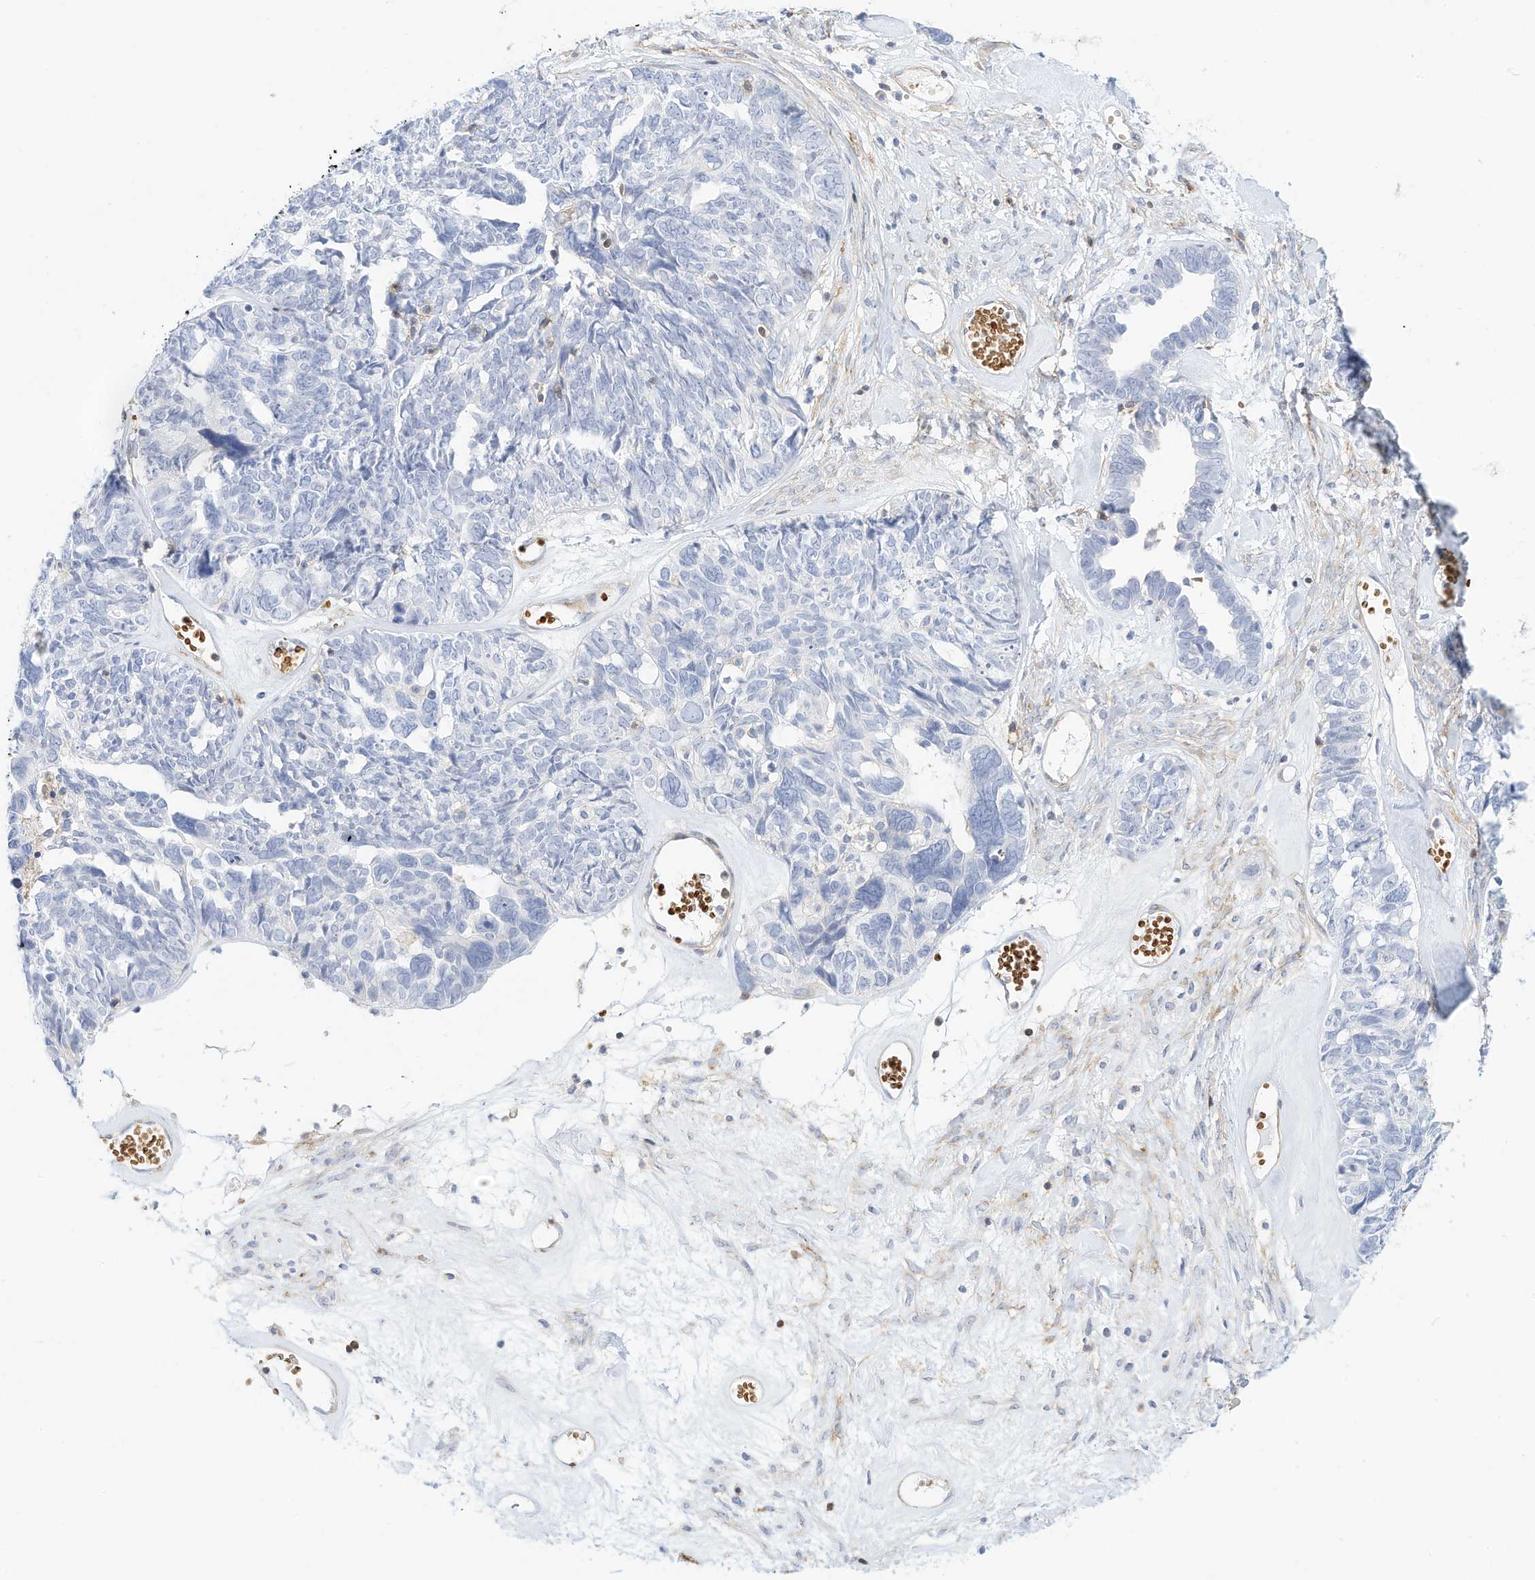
{"staining": {"intensity": "negative", "quantity": "none", "location": "none"}, "tissue": "ovarian cancer", "cell_type": "Tumor cells", "image_type": "cancer", "snomed": [{"axis": "morphology", "description": "Cystadenocarcinoma, serous, NOS"}, {"axis": "topography", "description": "Ovary"}], "caption": "Image shows no protein staining in tumor cells of ovarian cancer tissue.", "gene": "TXNDC9", "patient": {"sex": "female", "age": 79}}